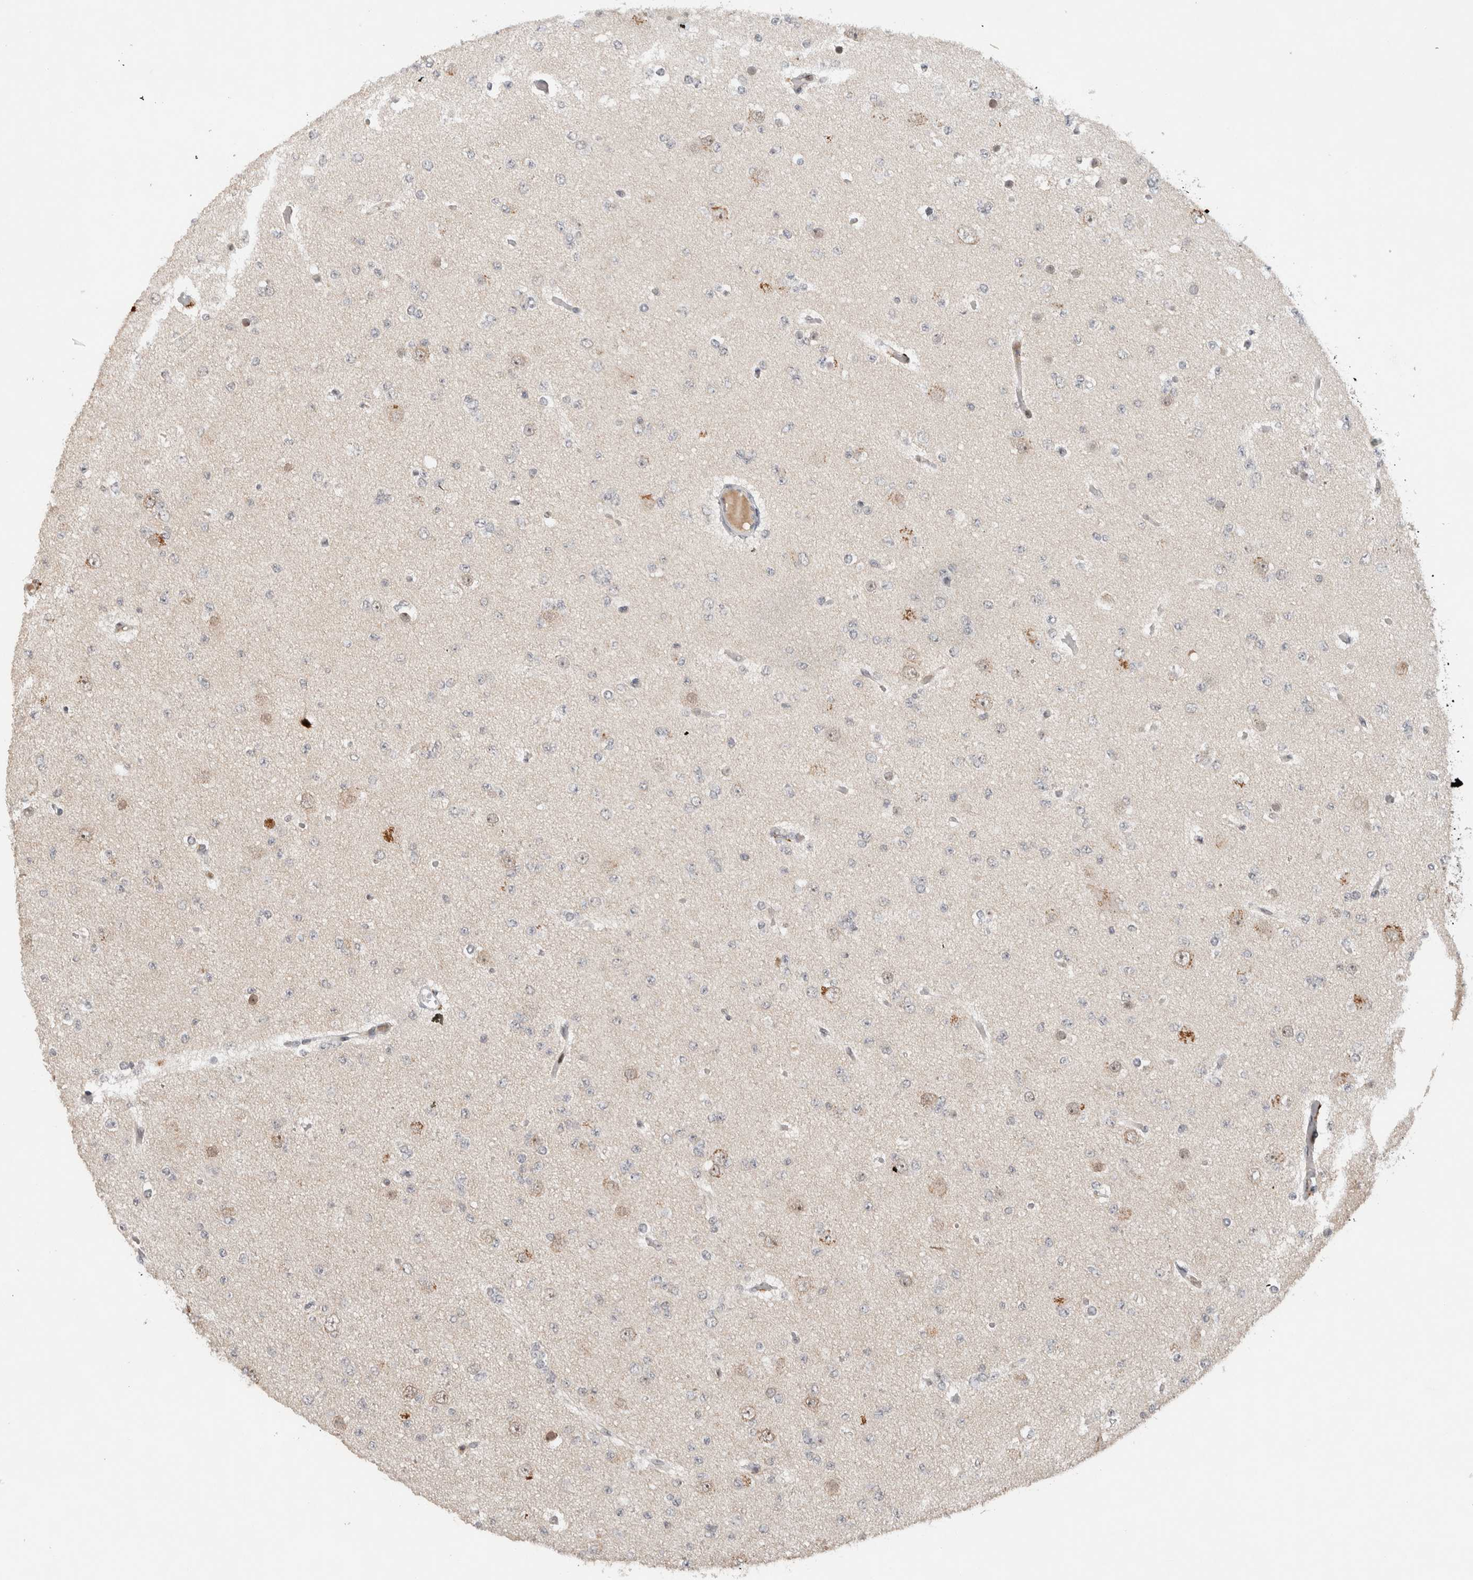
{"staining": {"intensity": "weak", "quantity": "<25%", "location": "nuclear"}, "tissue": "glioma", "cell_type": "Tumor cells", "image_type": "cancer", "snomed": [{"axis": "morphology", "description": "Glioma, malignant, Low grade"}, {"axis": "topography", "description": "Brain"}], "caption": "This is an immunohistochemistry image of glioma. There is no positivity in tumor cells.", "gene": "ZNF521", "patient": {"sex": "female", "age": 22}}